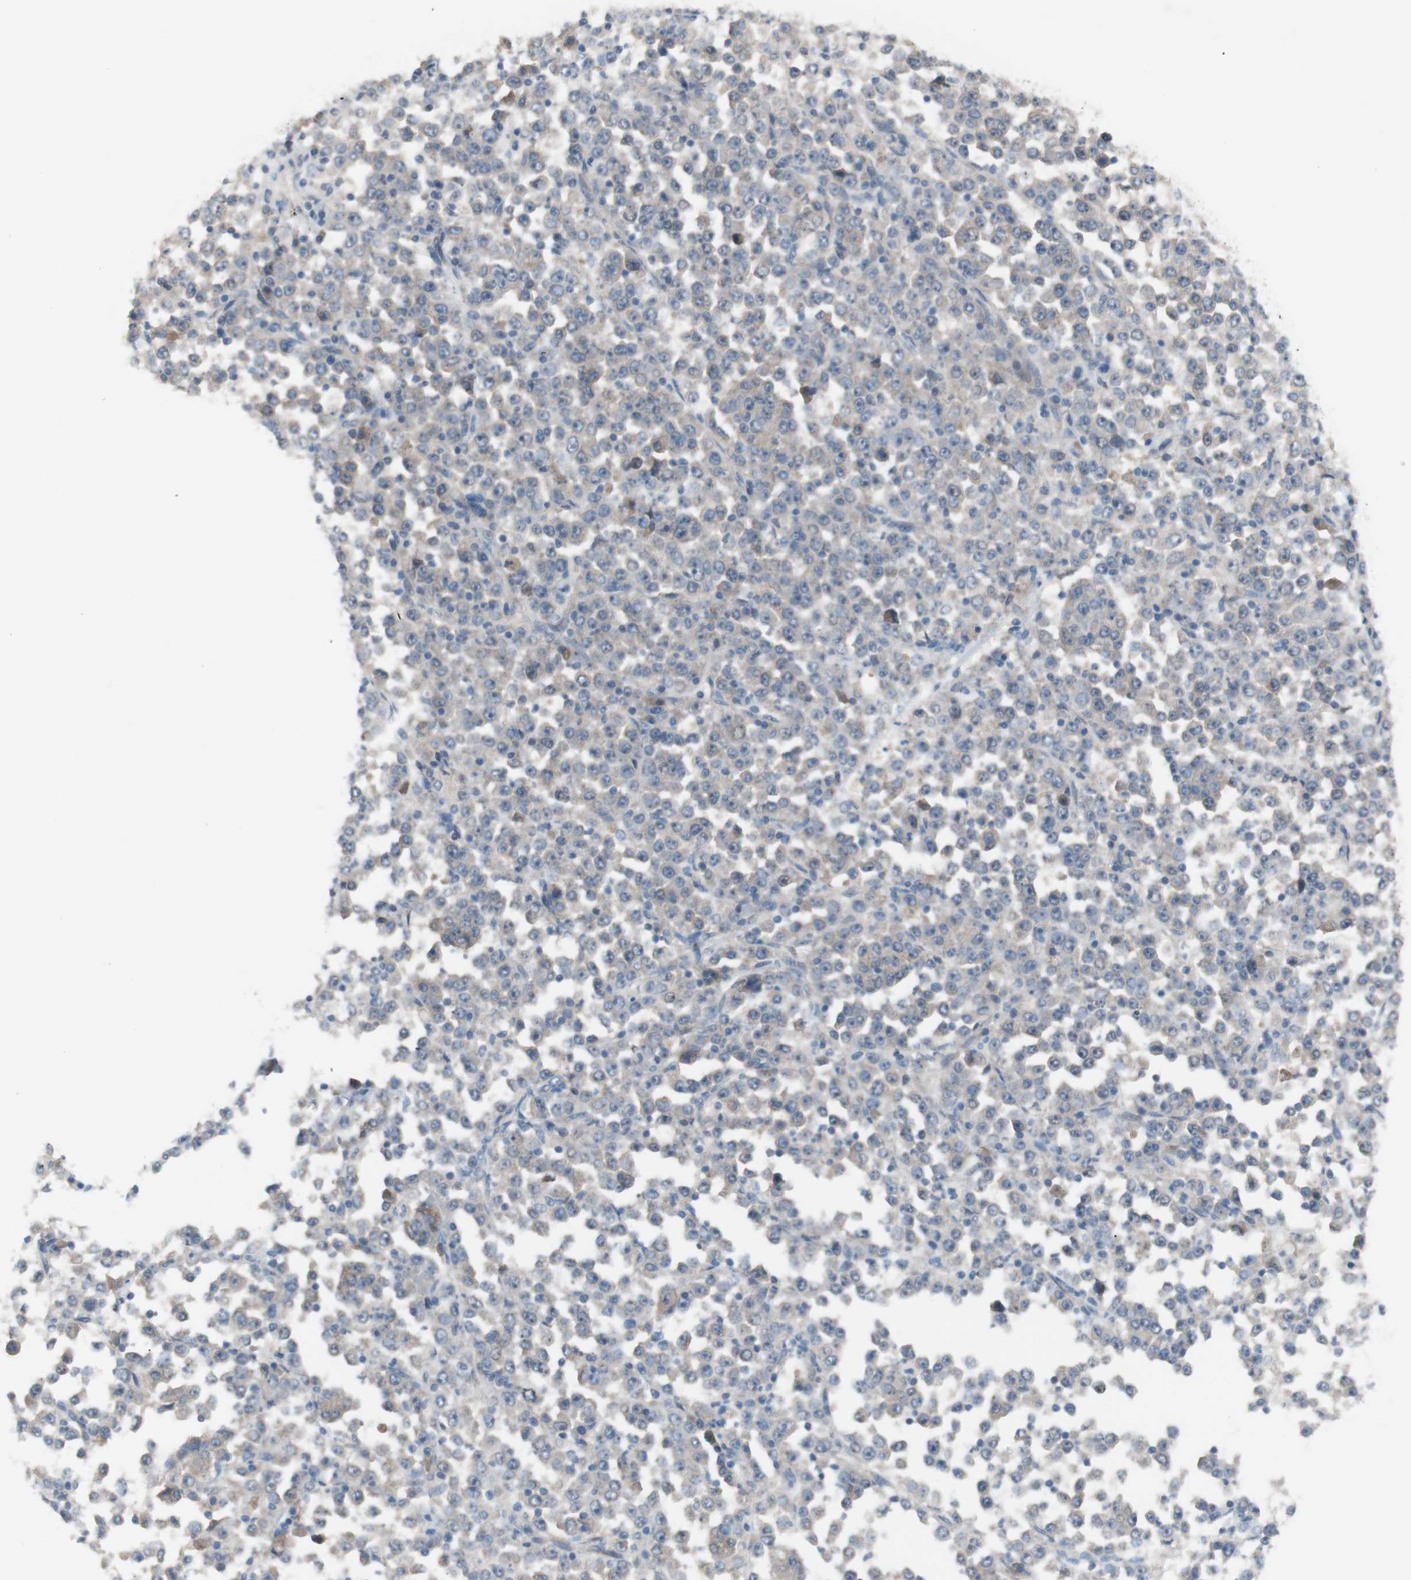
{"staining": {"intensity": "negative", "quantity": "none", "location": "none"}, "tissue": "stomach cancer", "cell_type": "Tumor cells", "image_type": "cancer", "snomed": [{"axis": "morphology", "description": "Normal tissue, NOS"}, {"axis": "morphology", "description": "Adenocarcinoma, NOS"}, {"axis": "topography", "description": "Stomach, upper"}, {"axis": "topography", "description": "Stomach"}], "caption": "Tumor cells show no significant protein positivity in stomach cancer.", "gene": "PEX2", "patient": {"sex": "male", "age": 59}}